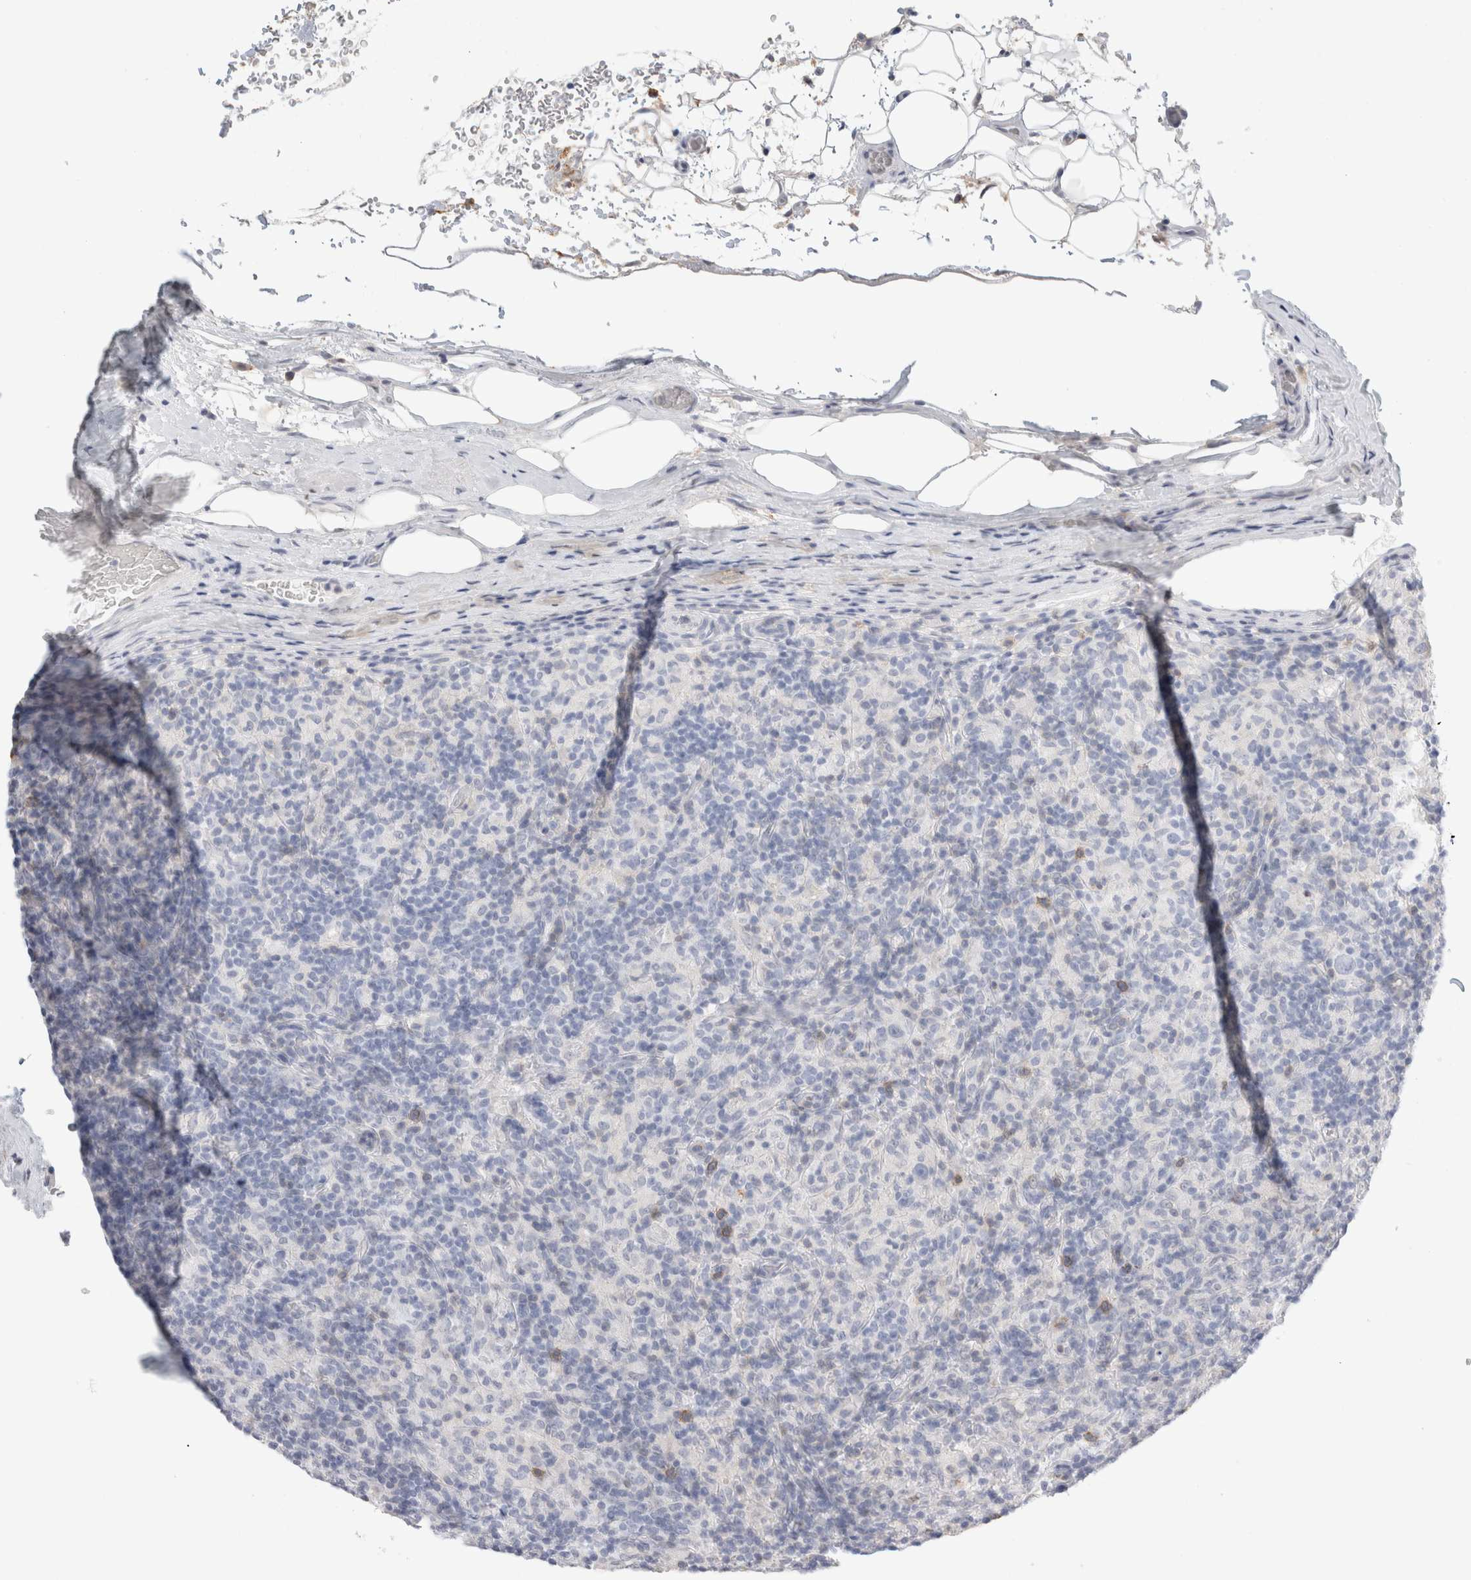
{"staining": {"intensity": "negative", "quantity": "none", "location": "none"}, "tissue": "lymphoma", "cell_type": "Tumor cells", "image_type": "cancer", "snomed": [{"axis": "morphology", "description": "Hodgkin's disease, NOS"}, {"axis": "topography", "description": "Lymph node"}], "caption": "Tumor cells show no significant protein staining in Hodgkin's disease. (DAB IHC visualized using brightfield microscopy, high magnification).", "gene": "P2RY2", "patient": {"sex": "male", "age": 70}}